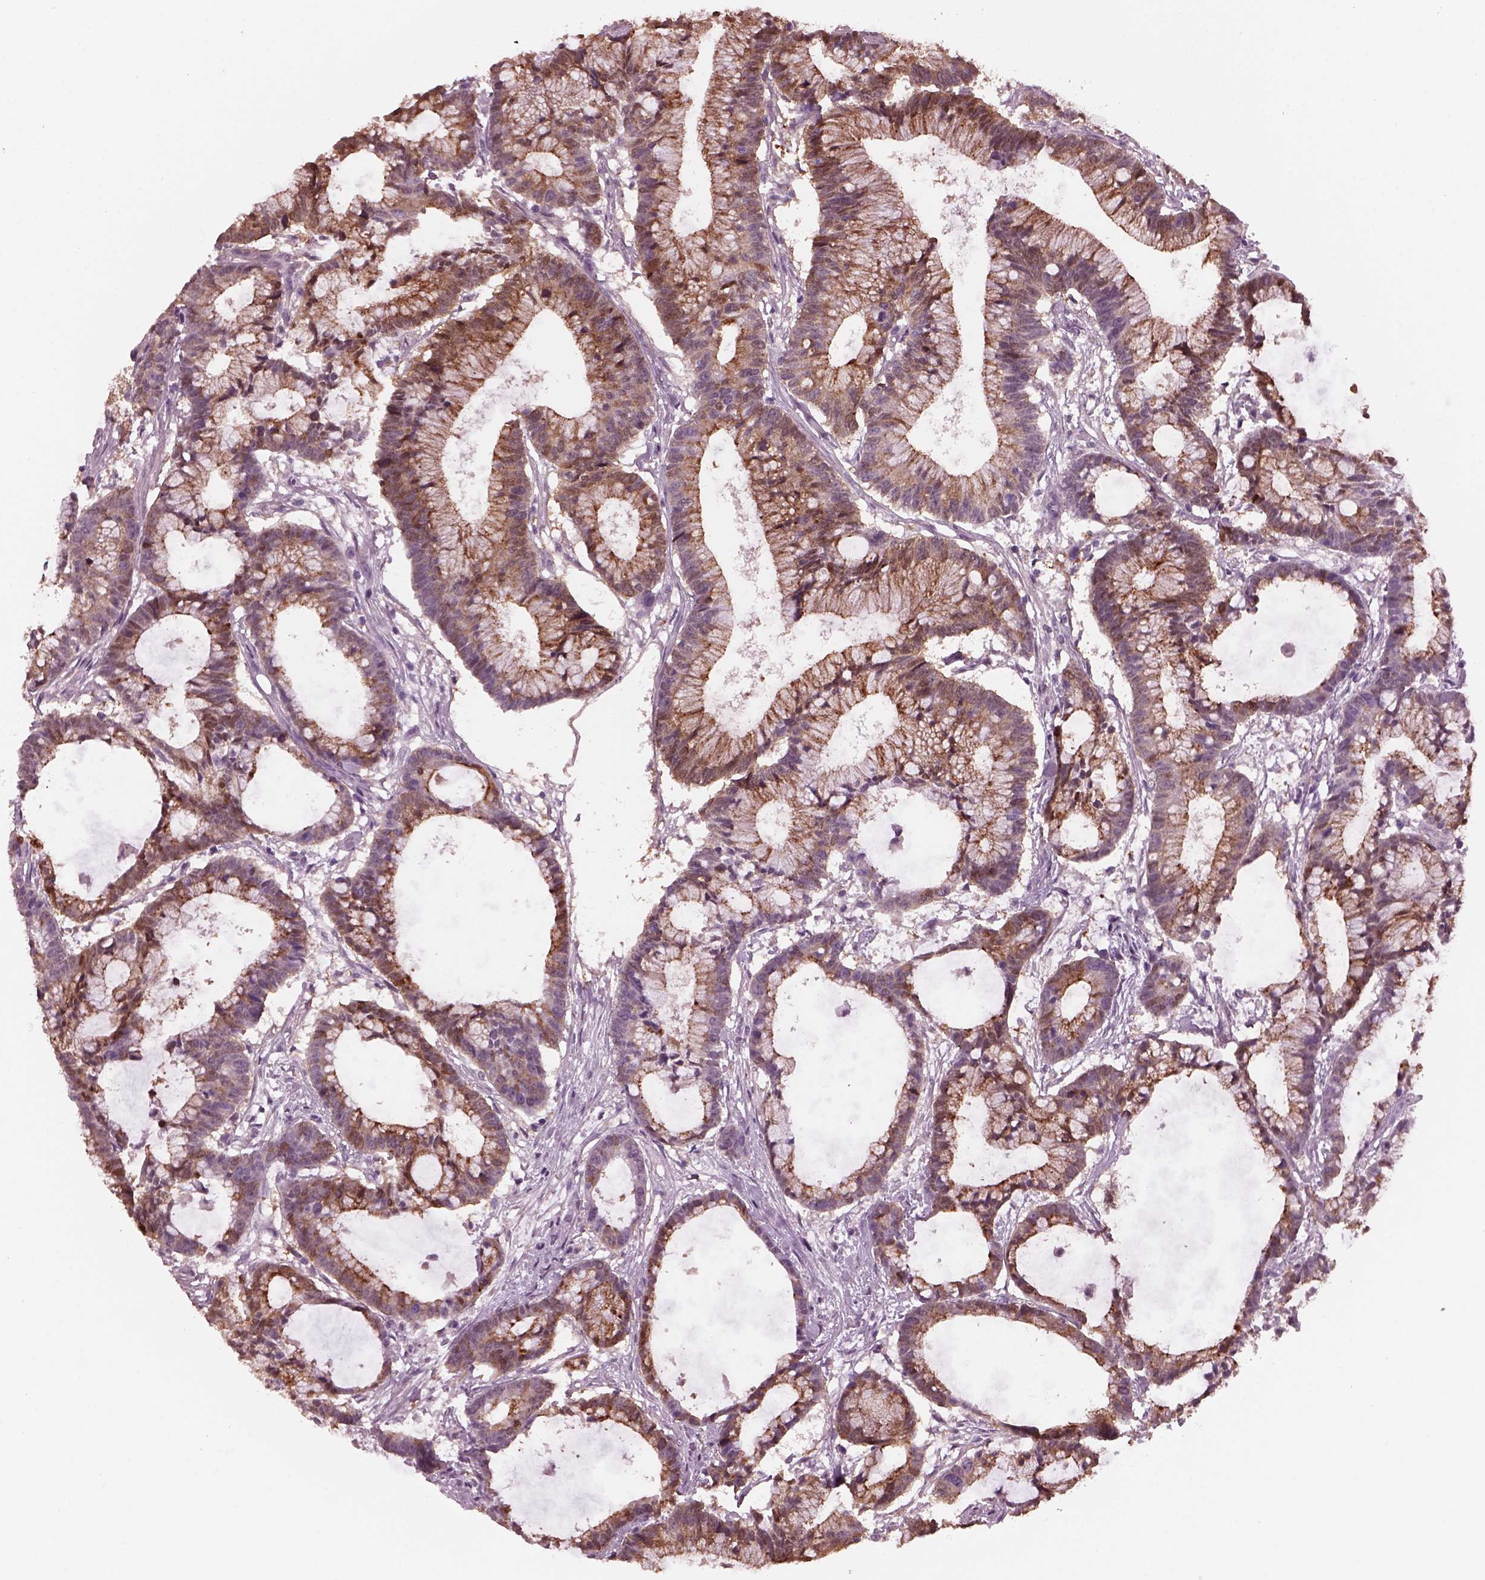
{"staining": {"intensity": "moderate", "quantity": "25%-75%", "location": "cytoplasmic/membranous"}, "tissue": "colorectal cancer", "cell_type": "Tumor cells", "image_type": "cancer", "snomed": [{"axis": "morphology", "description": "Adenocarcinoma, NOS"}, {"axis": "topography", "description": "Colon"}], "caption": "Protein positivity by immunohistochemistry demonstrates moderate cytoplasmic/membranous staining in approximately 25%-75% of tumor cells in colorectal cancer (adenocarcinoma). (DAB (3,3'-diaminobenzidine) IHC, brown staining for protein, blue staining for nuclei).", "gene": "SRI", "patient": {"sex": "female", "age": 78}}